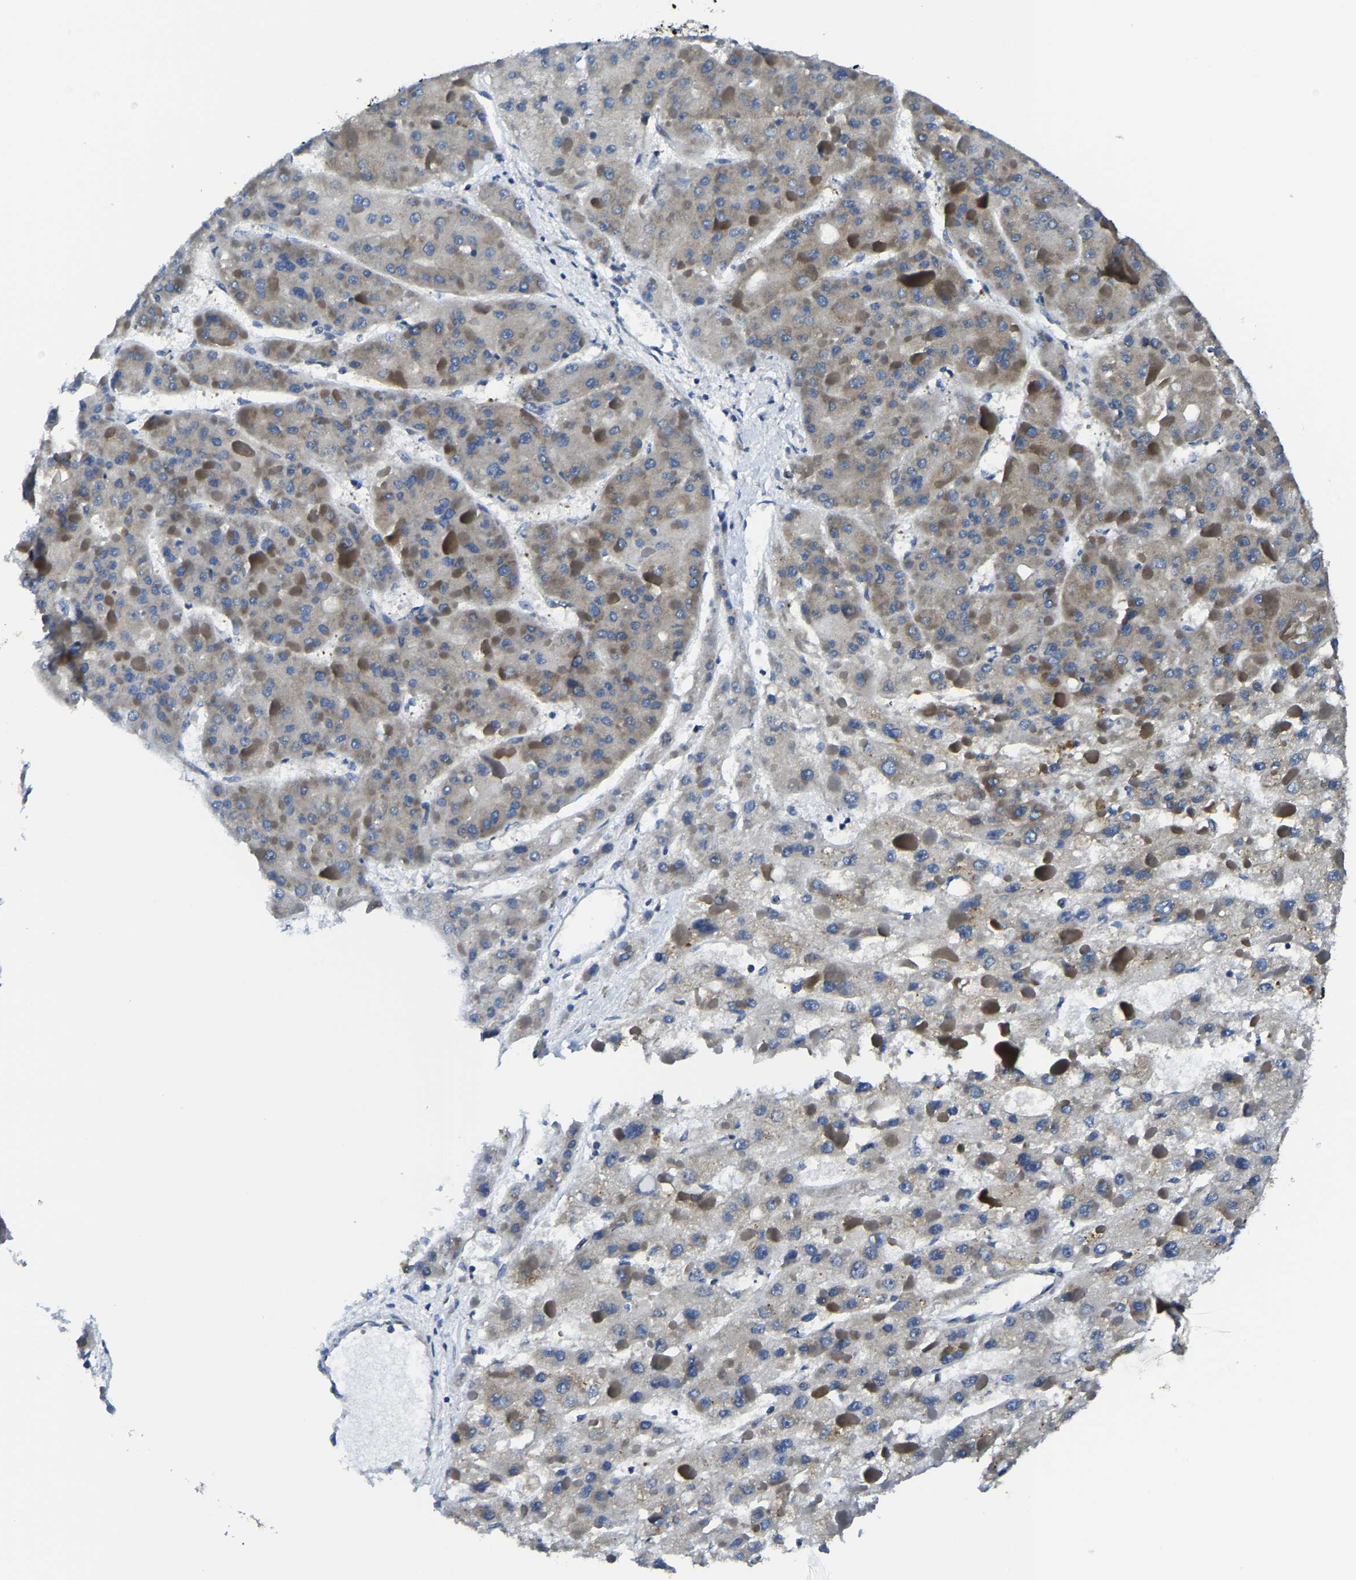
{"staining": {"intensity": "weak", "quantity": ">75%", "location": "cytoplasmic/membranous"}, "tissue": "liver cancer", "cell_type": "Tumor cells", "image_type": "cancer", "snomed": [{"axis": "morphology", "description": "Carcinoma, Hepatocellular, NOS"}, {"axis": "topography", "description": "Liver"}], "caption": "Immunohistochemistry (IHC) micrograph of liver cancer stained for a protein (brown), which exhibits low levels of weak cytoplasmic/membranous positivity in approximately >75% of tumor cells.", "gene": "G3BP2", "patient": {"sex": "female", "age": 73}}